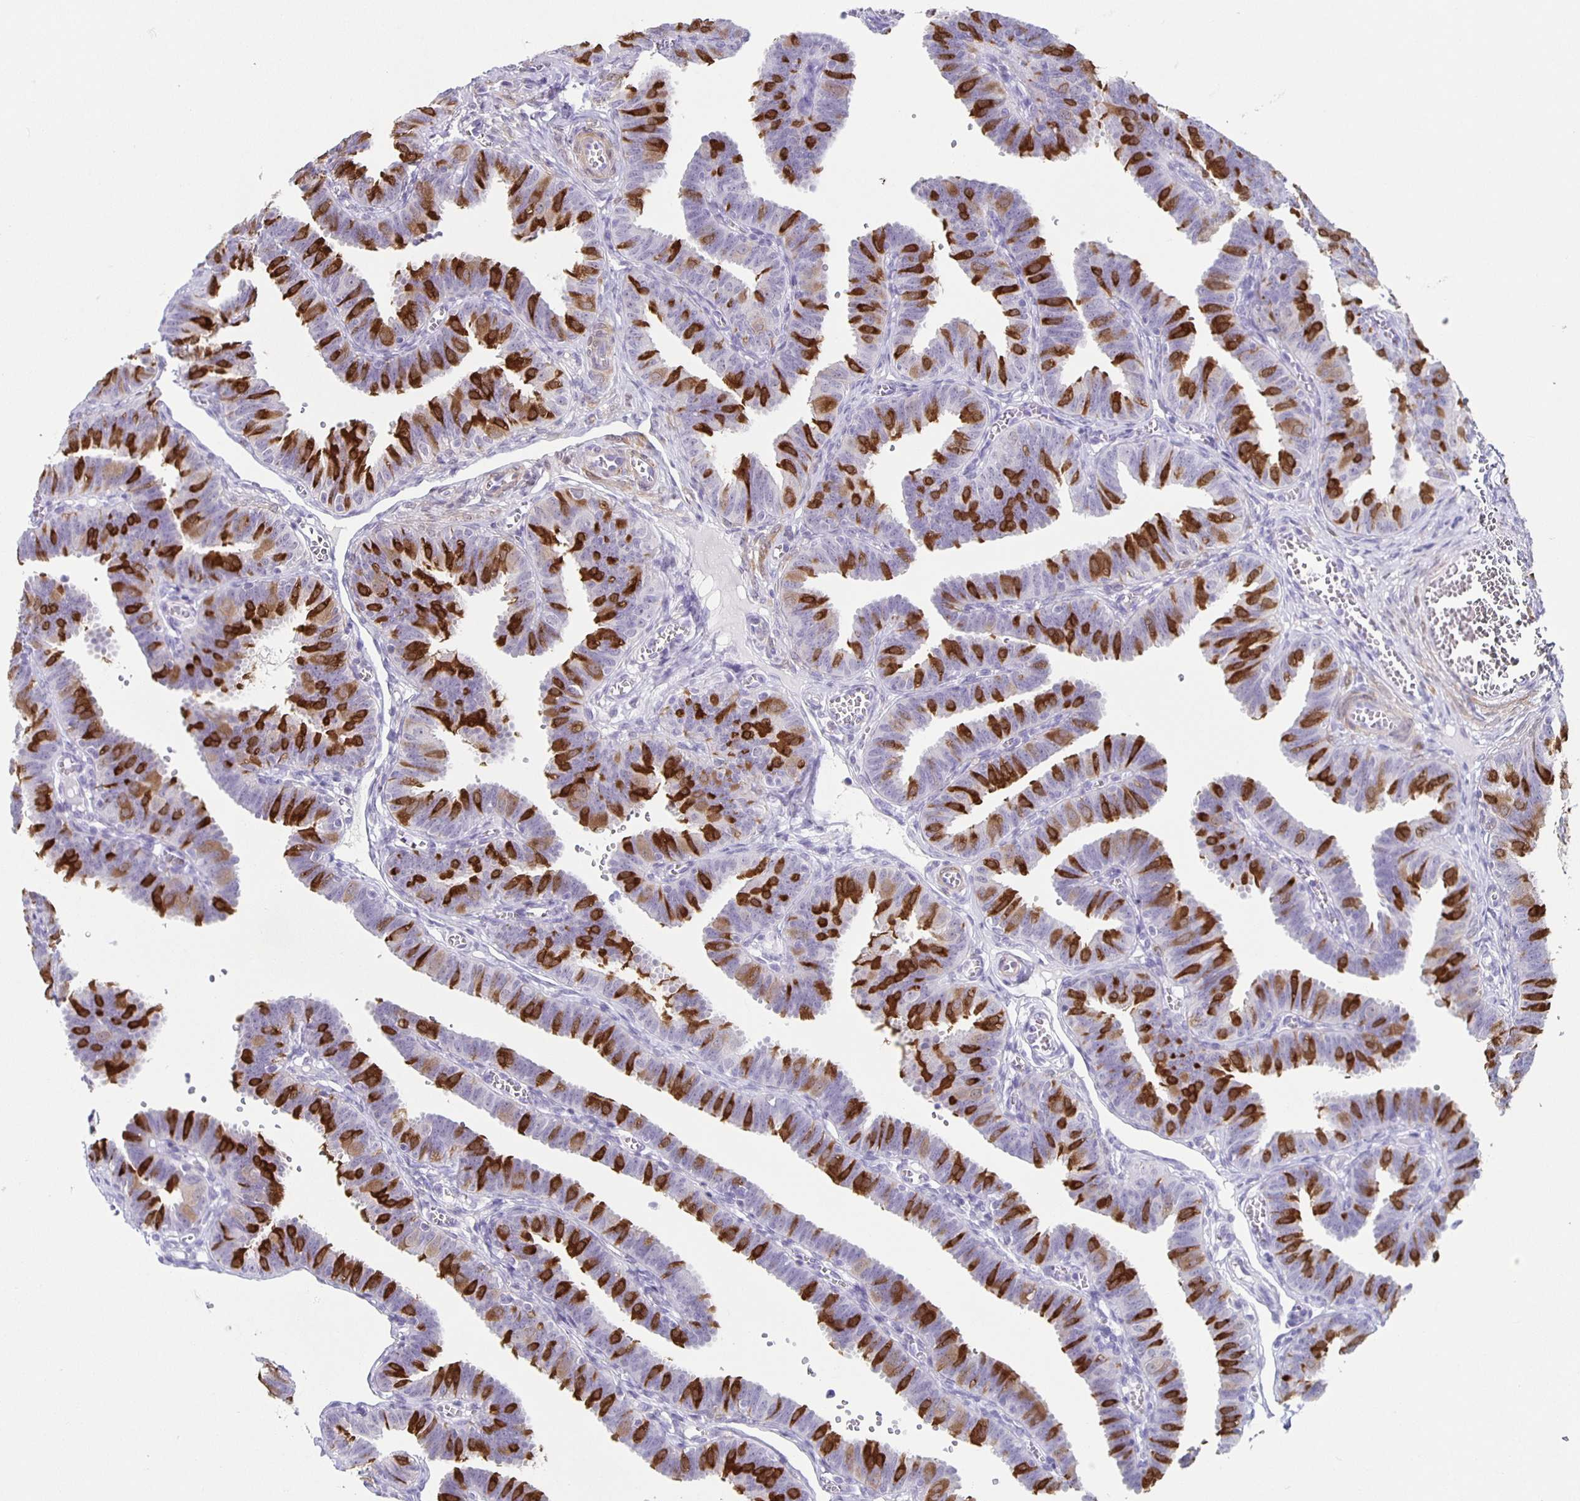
{"staining": {"intensity": "strong", "quantity": "25%-75%", "location": "cytoplasmic/membranous"}, "tissue": "fallopian tube", "cell_type": "Glandular cells", "image_type": "normal", "snomed": [{"axis": "morphology", "description": "Normal tissue, NOS"}, {"axis": "topography", "description": "Fallopian tube"}], "caption": "DAB immunohistochemical staining of unremarkable human fallopian tube shows strong cytoplasmic/membranous protein expression in about 25%-75% of glandular cells. Immunohistochemistry stains the protein in brown and the nuclei are stained blue.", "gene": "TPPP", "patient": {"sex": "female", "age": 25}}